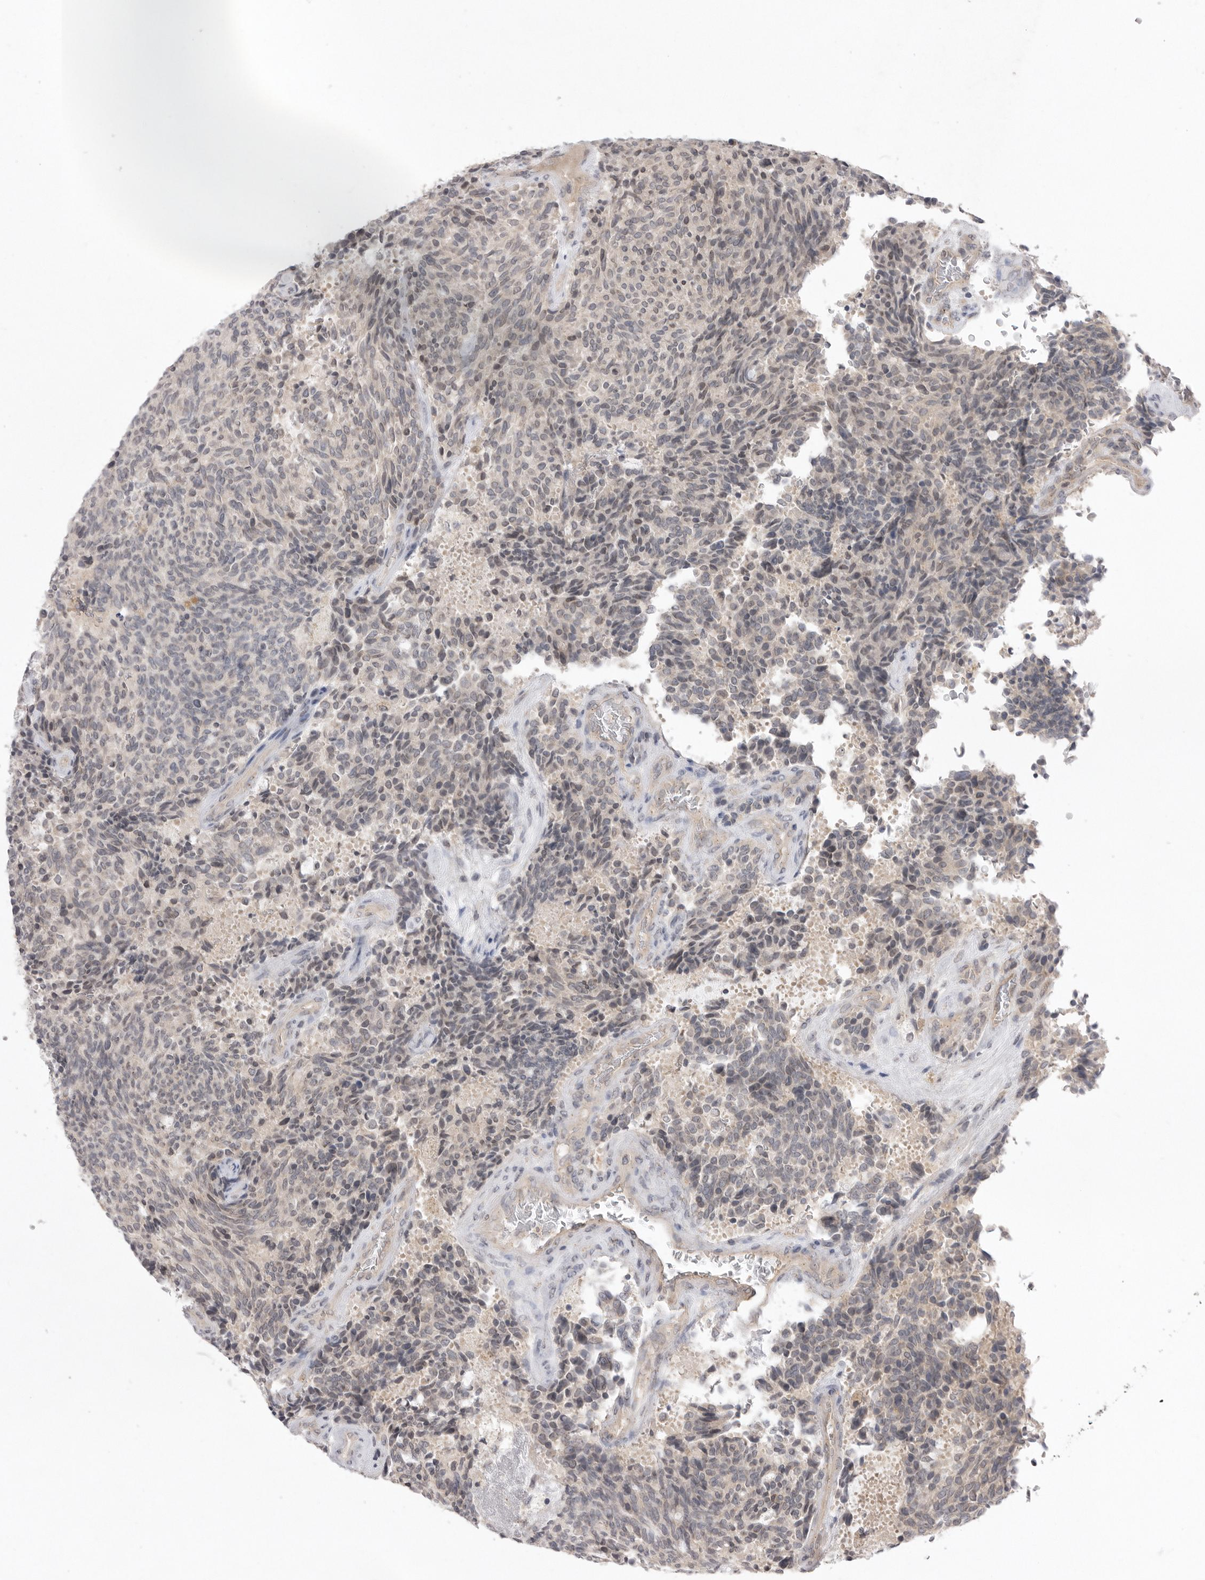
{"staining": {"intensity": "negative", "quantity": "none", "location": "none"}, "tissue": "carcinoid", "cell_type": "Tumor cells", "image_type": "cancer", "snomed": [{"axis": "morphology", "description": "Carcinoid, malignant, NOS"}, {"axis": "topography", "description": "Pancreas"}], "caption": "Protein analysis of malignant carcinoid shows no significant expression in tumor cells.", "gene": "TLR3", "patient": {"sex": "female", "age": 54}}